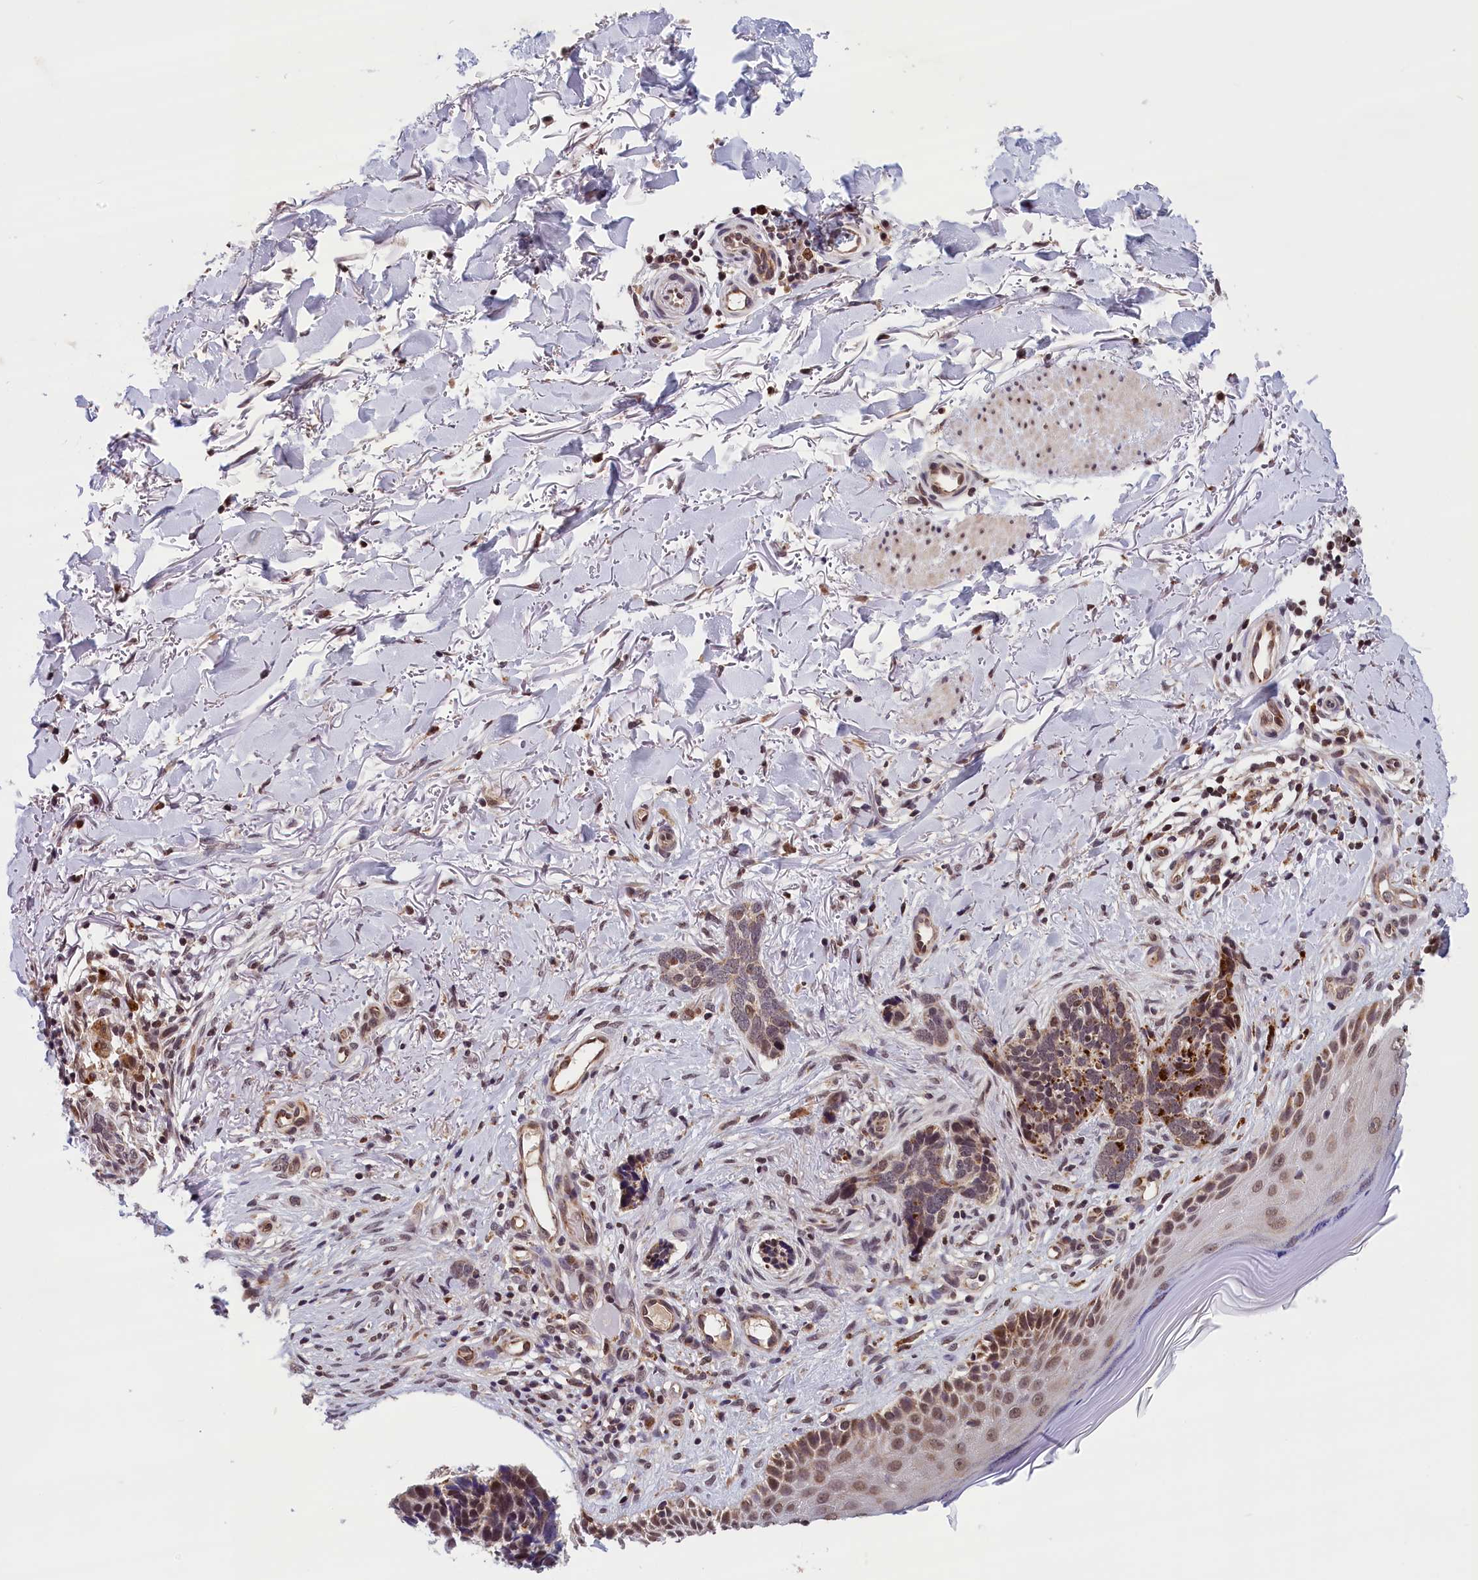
{"staining": {"intensity": "moderate", "quantity": "<25%", "location": "nuclear"}, "tissue": "skin cancer", "cell_type": "Tumor cells", "image_type": "cancer", "snomed": [{"axis": "morphology", "description": "Normal tissue, NOS"}, {"axis": "morphology", "description": "Basal cell carcinoma"}, {"axis": "topography", "description": "Skin"}], "caption": "Skin cancer tissue demonstrates moderate nuclear staining in approximately <25% of tumor cells", "gene": "KCNK6", "patient": {"sex": "female", "age": 67}}